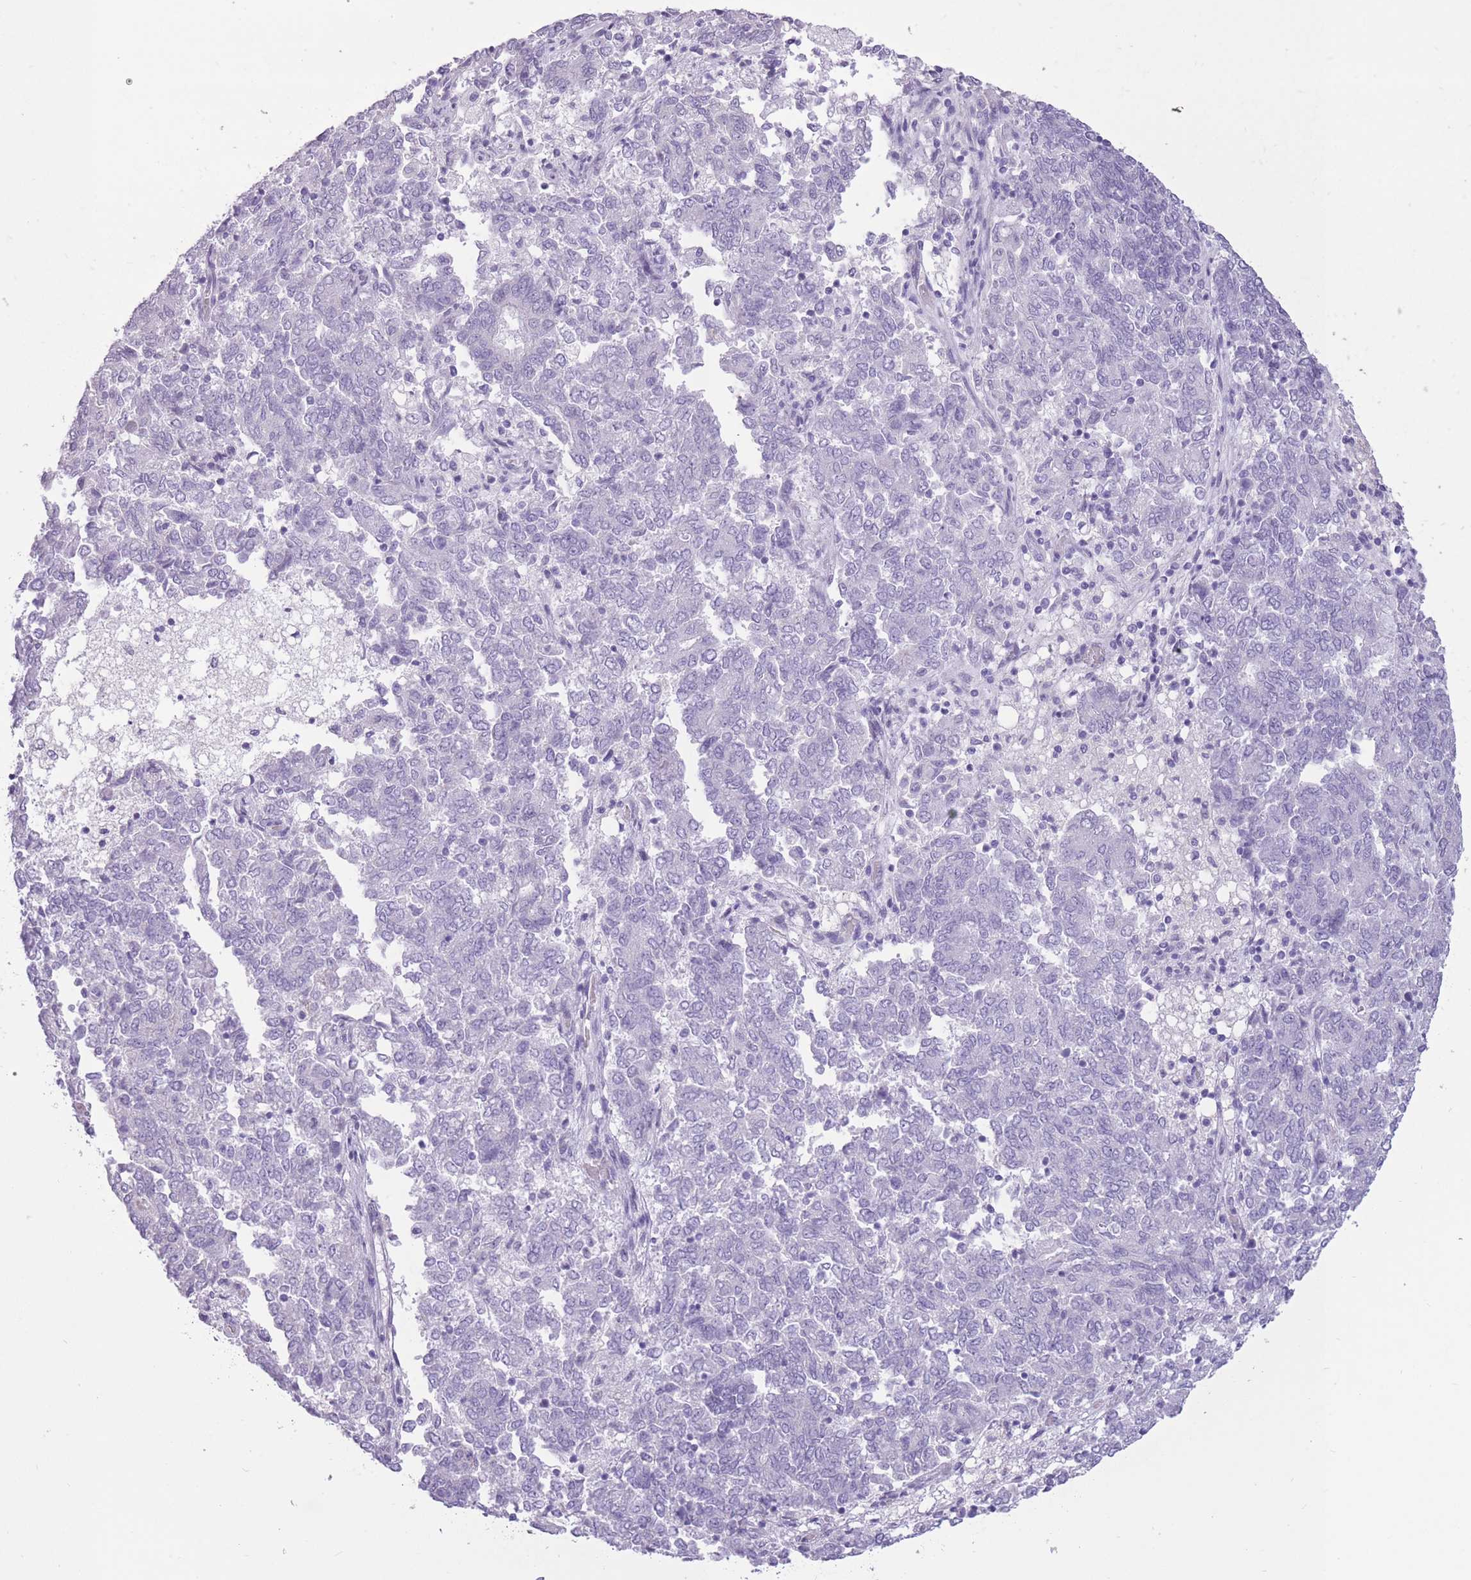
{"staining": {"intensity": "negative", "quantity": "none", "location": "none"}, "tissue": "endometrial cancer", "cell_type": "Tumor cells", "image_type": "cancer", "snomed": [{"axis": "morphology", "description": "Adenocarcinoma, NOS"}, {"axis": "topography", "description": "Endometrium"}], "caption": "An image of endometrial cancer (adenocarcinoma) stained for a protein demonstrates no brown staining in tumor cells. The staining is performed using DAB (3,3'-diaminobenzidine) brown chromogen with nuclei counter-stained in using hematoxylin.", "gene": "WDR70", "patient": {"sex": "female", "age": 80}}